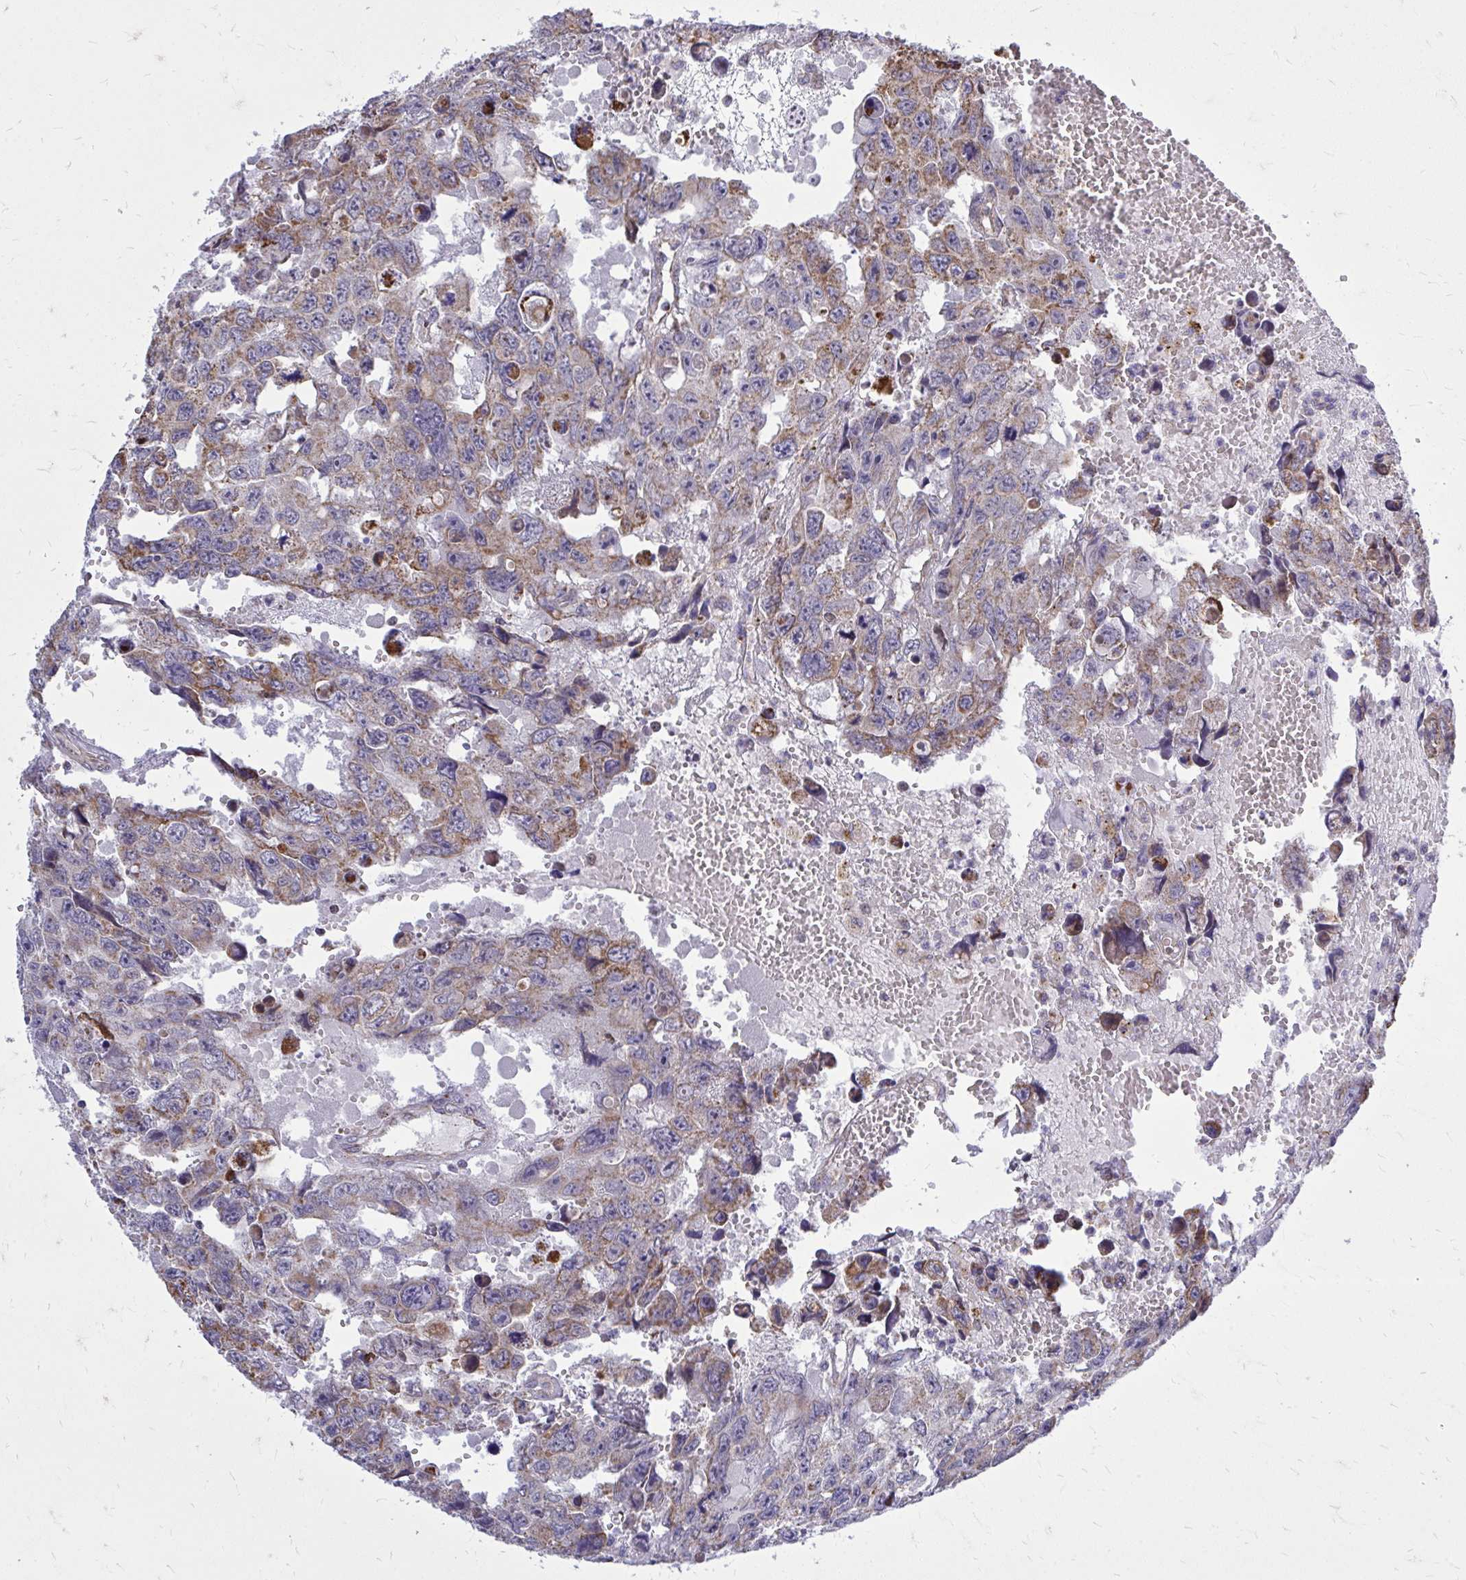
{"staining": {"intensity": "moderate", "quantity": ">75%", "location": "cytoplasmic/membranous"}, "tissue": "testis cancer", "cell_type": "Tumor cells", "image_type": "cancer", "snomed": [{"axis": "morphology", "description": "Seminoma, NOS"}, {"axis": "topography", "description": "Testis"}], "caption": "Protein expression analysis of seminoma (testis) demonstrates moderate cytoplasmic/membranous expression in about >75% of tumor cells. The protein of interest is stained brown, and the nuclei are stained in blue (DAB (3,3'-diaminobenzidine) IHC with brightfield microscopy, high magnification).", "gene": "ZNF362", "patient": {"sex": "male", "age": 26}}